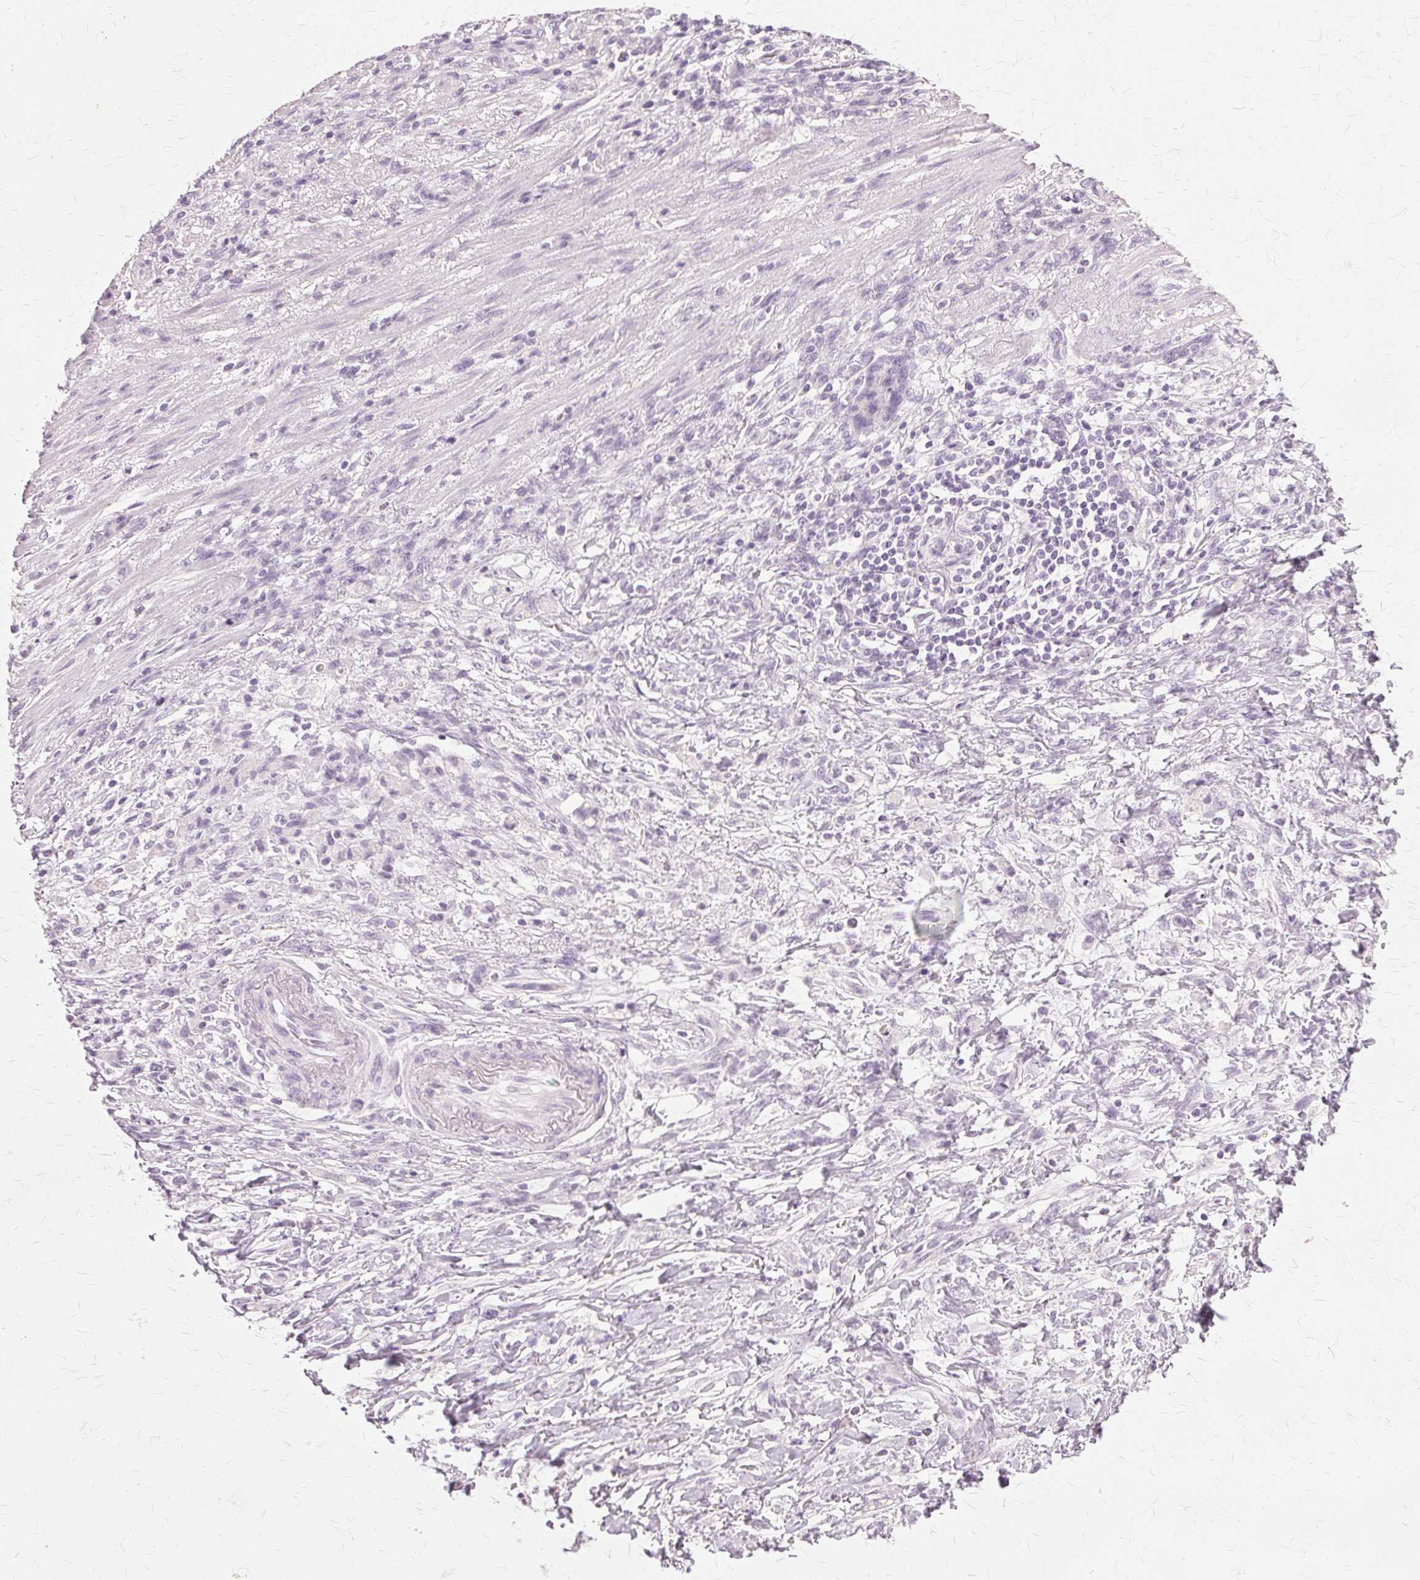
{"staining": {"intensity": "negative", "quantity": "none", "location": "none"}, "tissue": "stomach cancer", "cell_type": "Tumor cells", "image_type": "cancer", "snomed": [{"axis": "morphology", "description": "Adenocarcinoma, NOS"}, {"axis": "topography", "description": "Stomach"}], "caption": "DAB immunohistochemical staining of human stomach cancer shows no significant staining in tumor cells.", "gene": "SLC45A3", "patient": {"sex": "female", "age": 84}}